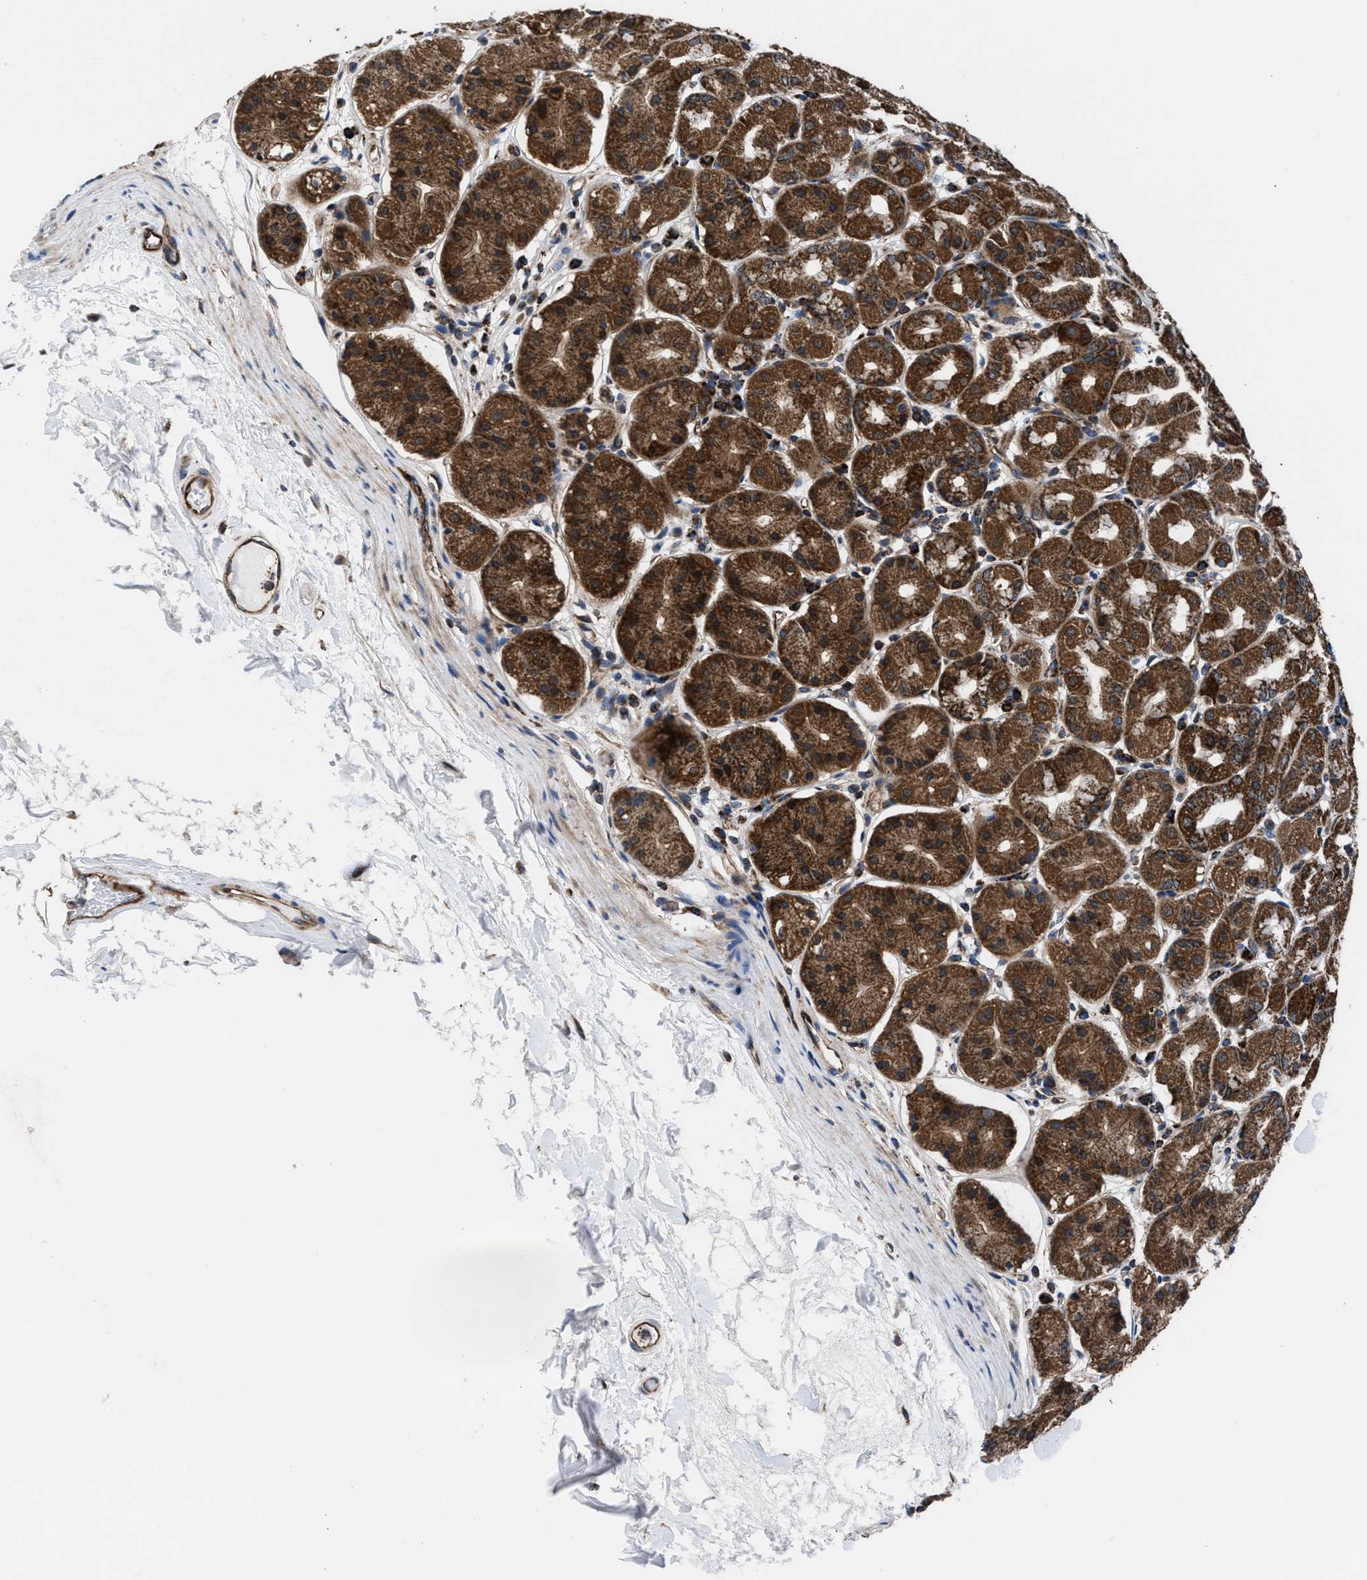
{"staining": {"intensity": "strong", "quantity": "25%-75%", "location": "cytoplasmic/membranous"}, "tissue": "stomach", "cell_type": "Glandular cells", "image_type": "normal", "snomed": [{"axis": "morphology", "description": "Normal tissue, NOS"}, {"axis": "topography", "description": "Stomach"}, {"axis": "topography", "description": "Stomach, lower"}], "caption": "Immunohistochemical staining of benign stomach reveals 25%-75% levels of strong cytoplasmic/membranous protein staining in approximately 25%-75% of glandular cells. (Stains: DAB (3,3'-diaminobenzidine) in brown, nuclei in blue, Microscopy: brightfield microscopy at high magnification).", "gene": "PRR15L", "patient": {"sex": "female", "age": 56}}